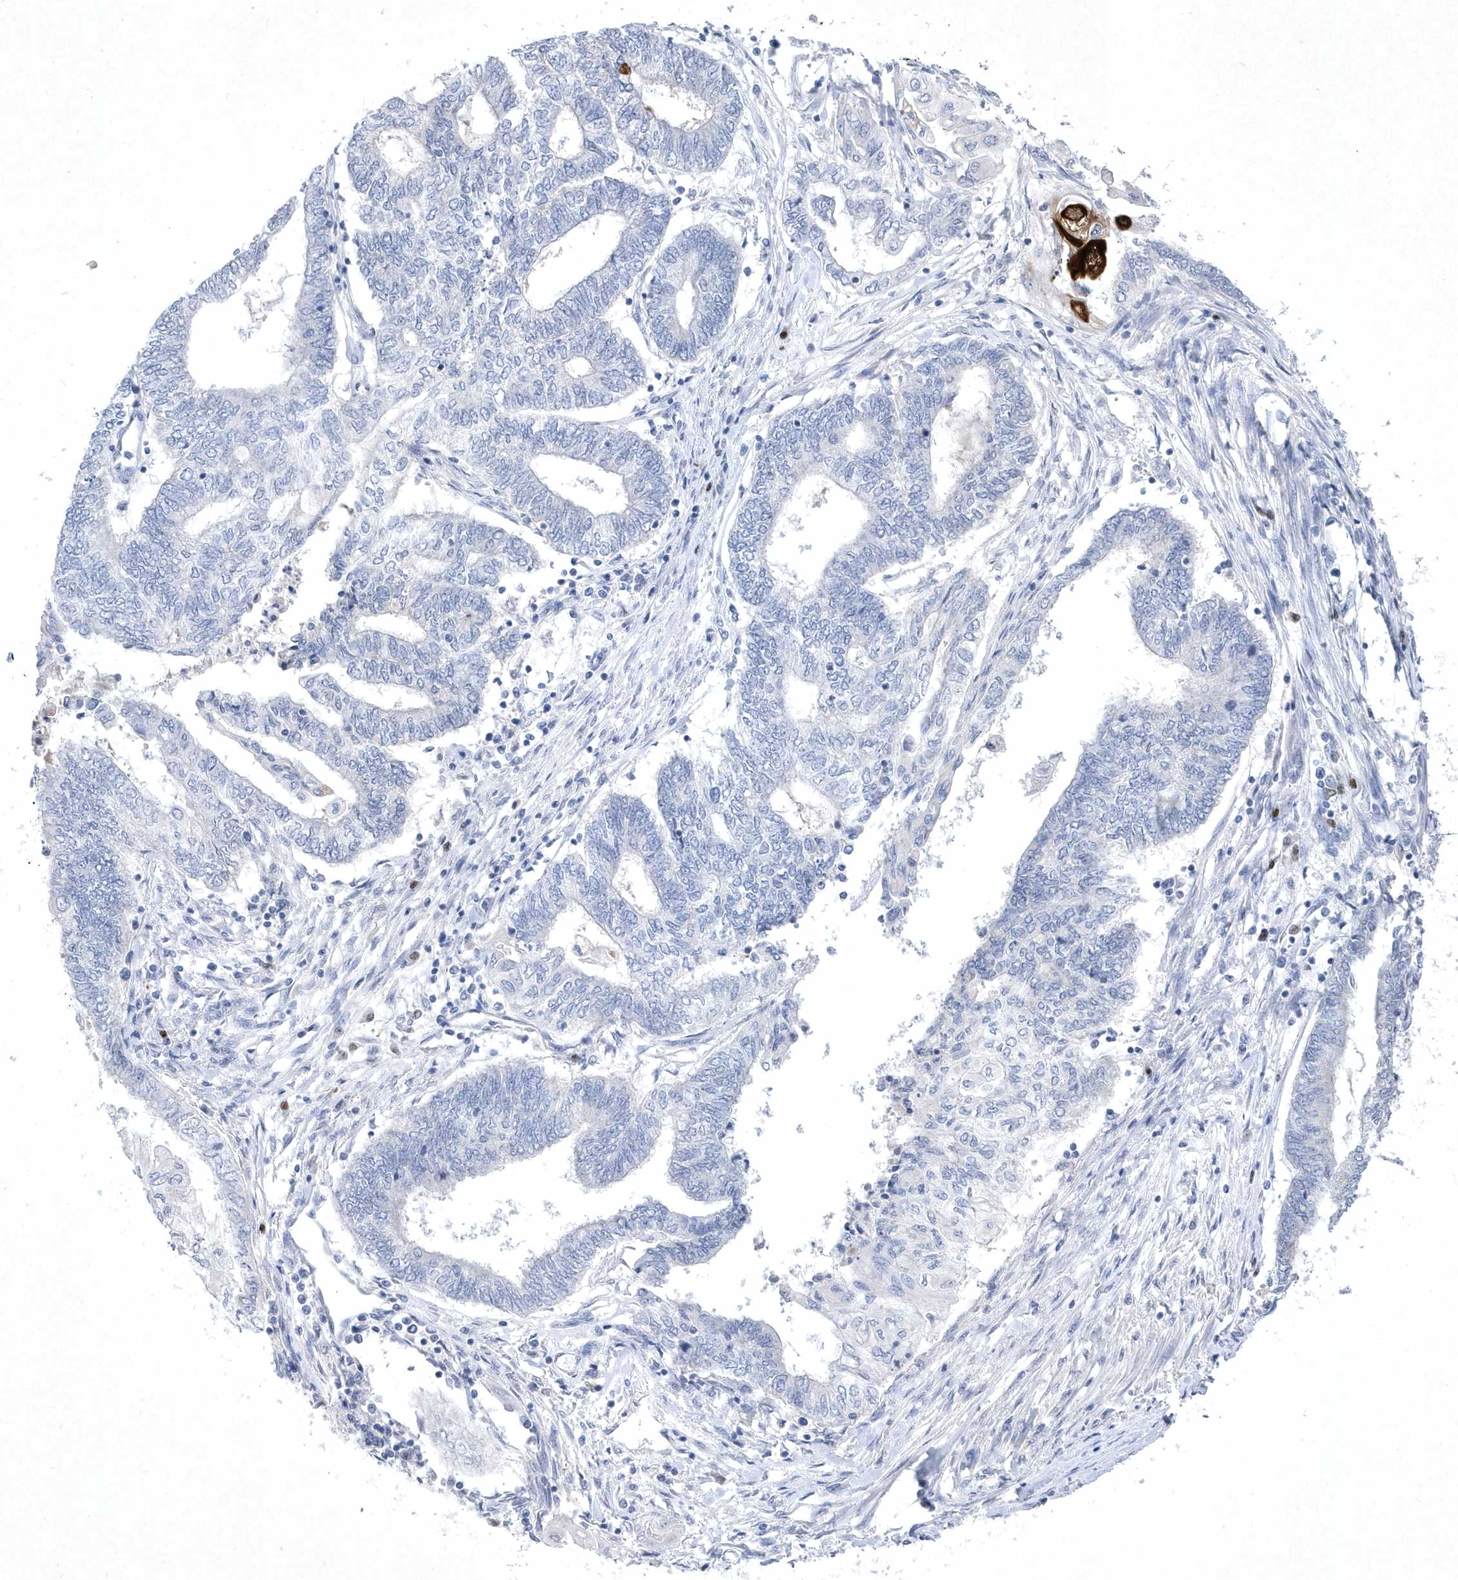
{"staining": {"intensity": "negative", "quantity": "none", "location": "none"}, "tissue": "endometrial cancer", "cell_type": "Tumor cells", "image_type": "cancer", "snomed": [{"axis": "morphology", "description": "Adenocarcinoma, NOS"}, {"axis": "topography", "description": "Uterus"}, {"axis": "topography", "description": "Endometrium"}], "caption": "Adenocarcinoma (endometrial) stained for a protein using IHC displays no expression tumor cells.", "gene": "BHLHA15", "patient": {"sex": "female", "age": 70}}